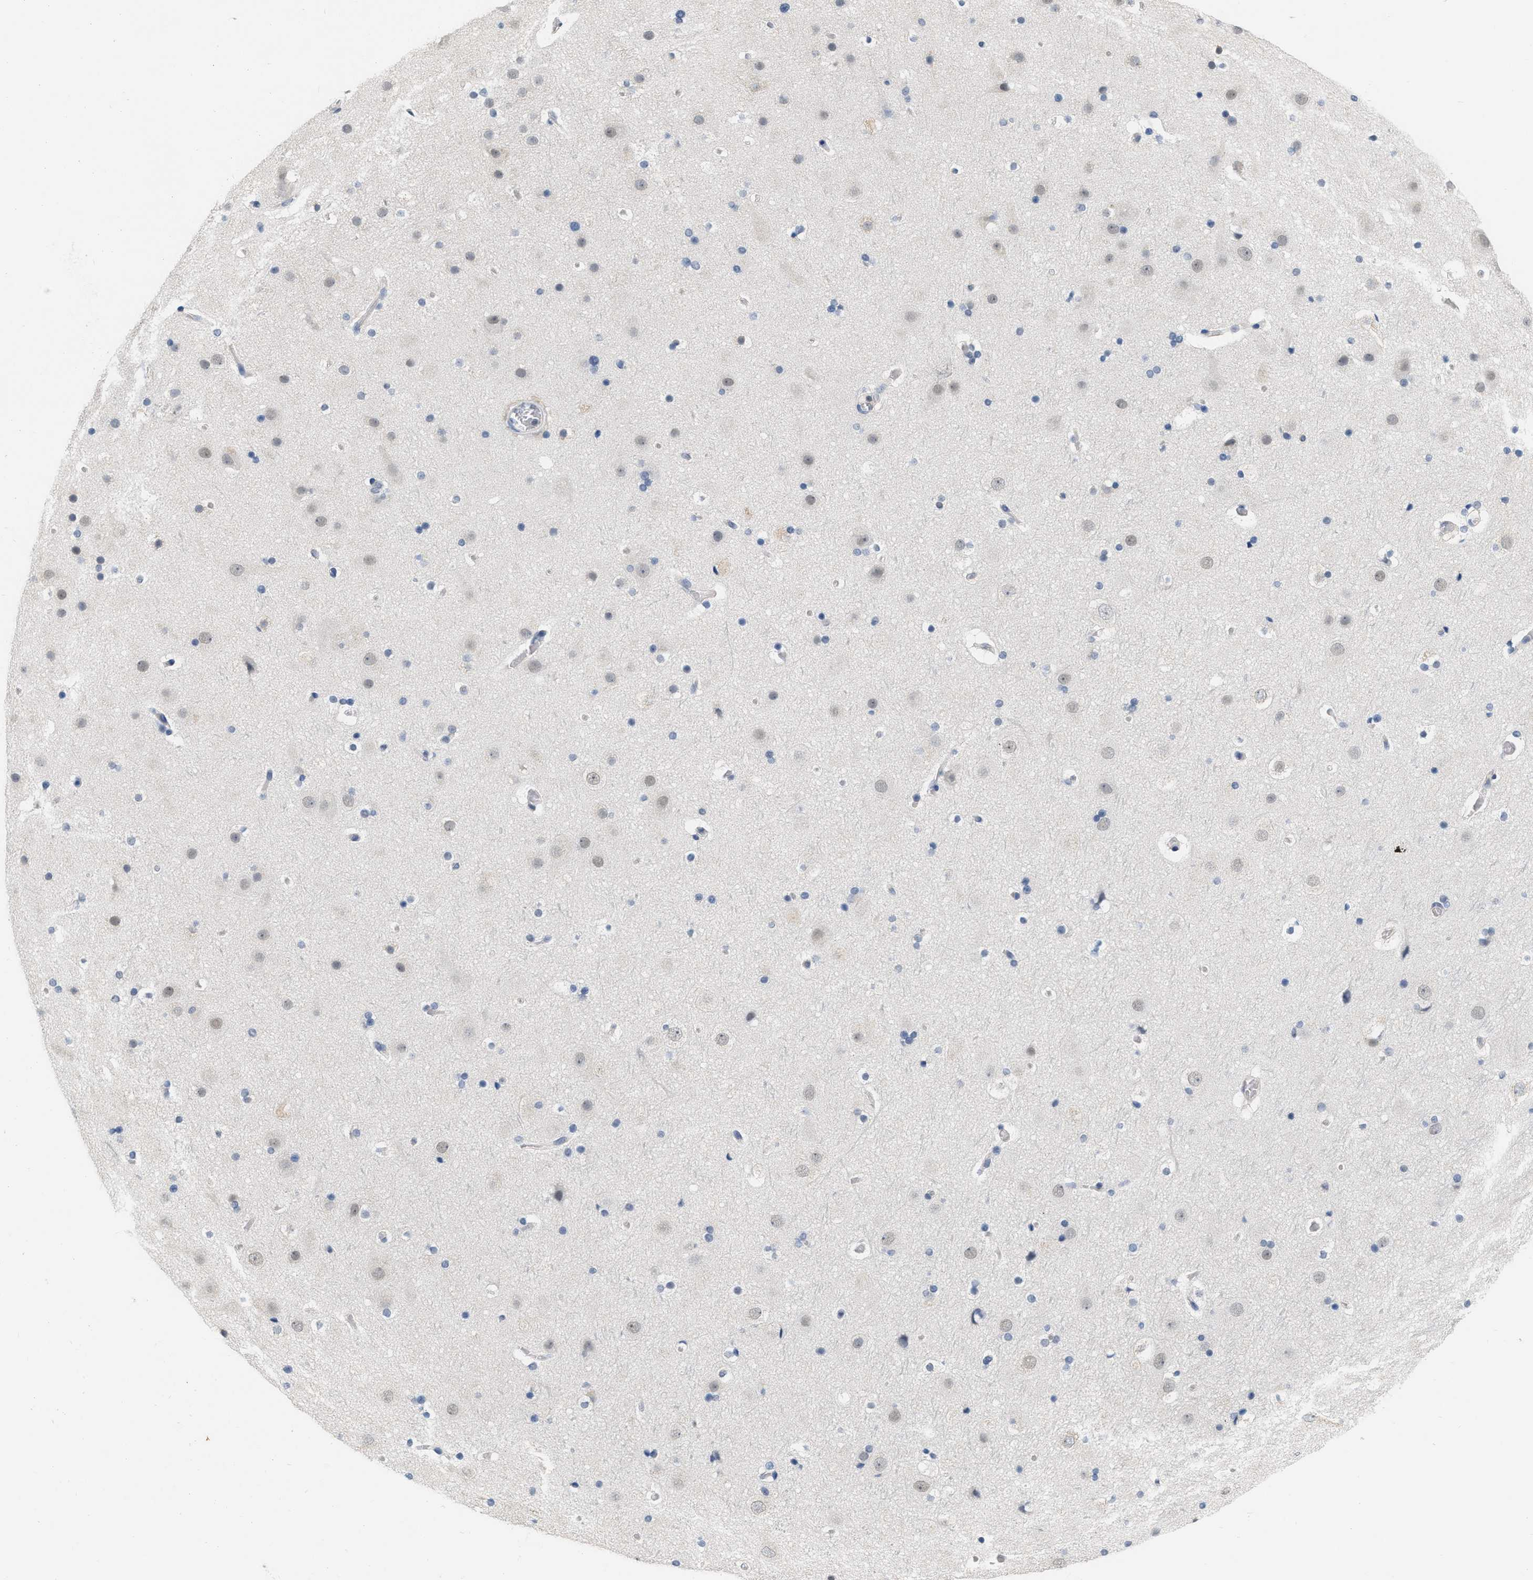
{"staining": {"intensity": "negative", "quantity": "none", "location": "none"}, "tissue": "cerebral cortex", "cell_type": "Endothelial cells", "image_type": "normal", "snomed": [{"axis": "morphology", "description": "Normal tissue, NOS"}, {"axis": "topography", "description": "Cerebral cortex"}], "caption": "Immunohistochemistry of unremarkable cerebral cortex shows no staining in endothelial cells.", "gene": "RUVBL1", "patient": {"sex": "male", "age": 57}}